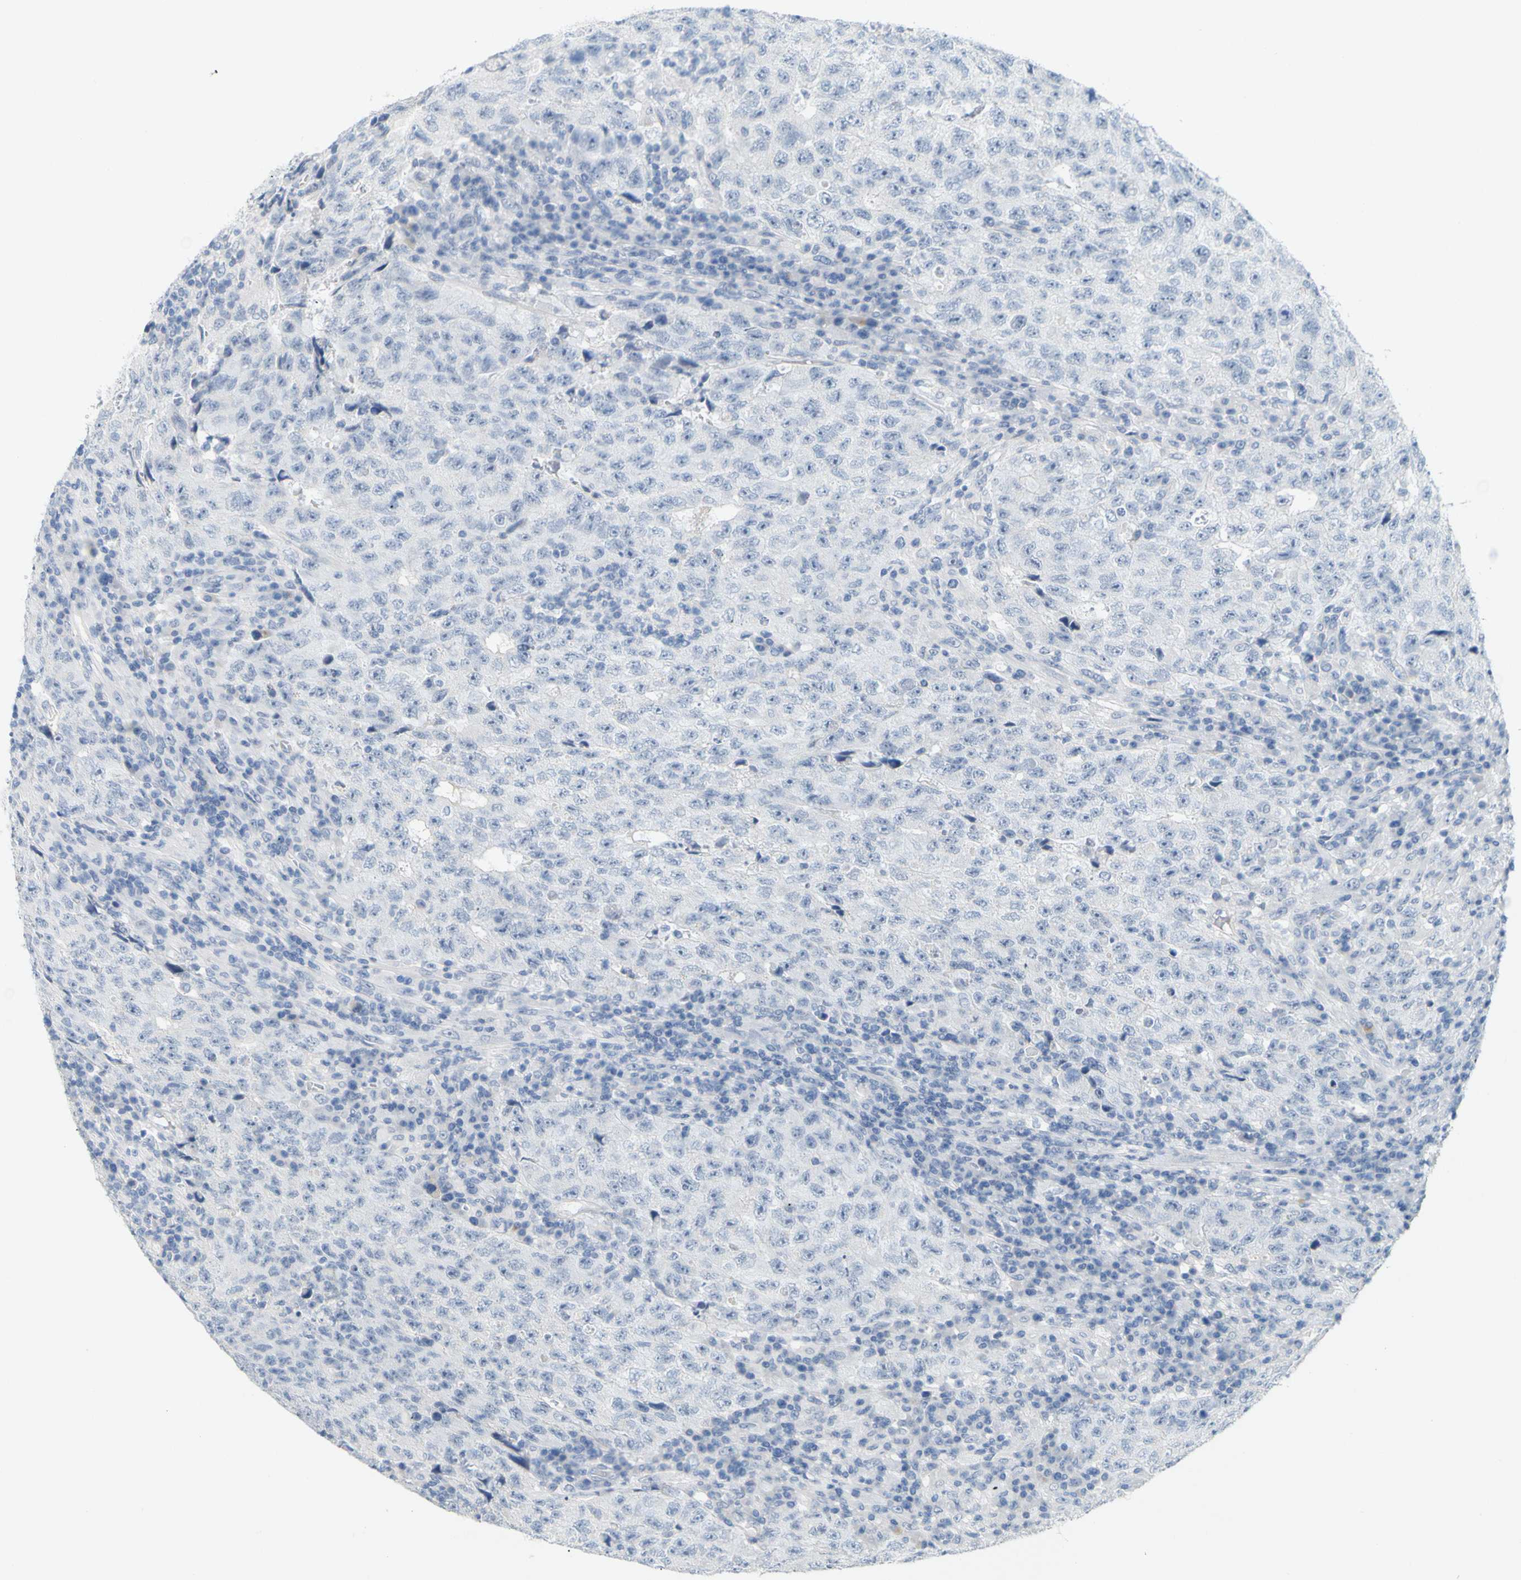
{"staining": {"intensity": "negative", "quantity": "none", "location": "none"}, "tissue": "testis cancer", "cell_type": "Tumor cells", "image_type": "cancer", "snomed": [{"axis": "morphology", "description": "Necrosis, NOS"}, {"axis": "morphology", "description": "Carcinoma, Embryonal, NOS"}, {"axis": "topography", "description": "Testis"}], "caption": "Immunohistochemistry micrograph of neoplastic tissue: testis cancer stained with DAB shows no significant protein expression in tumor cells.", "gene": "OPN1SW", "patient": {"sex": "male", "age": 19}}